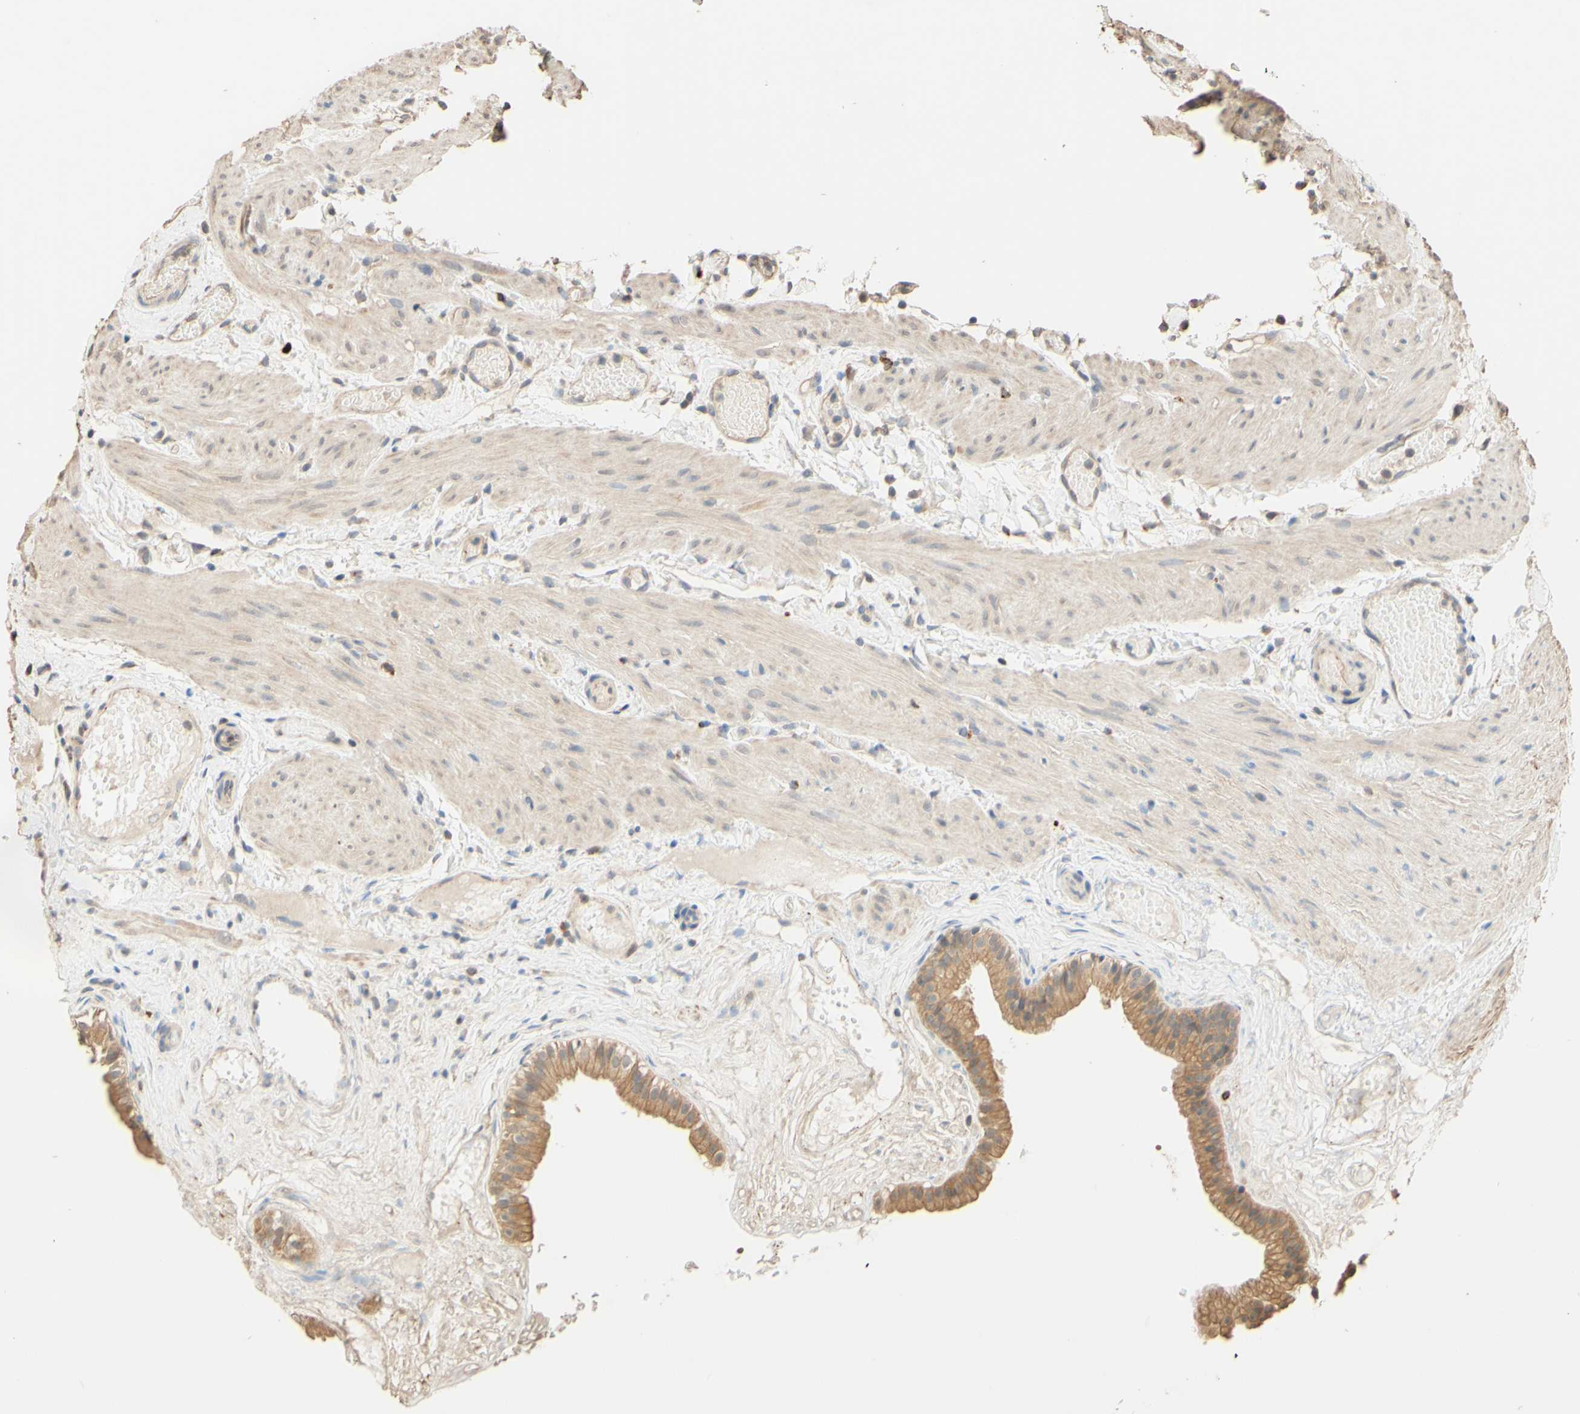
{"staining": {"intensity": "moderate", "quantity": ">75%", "location": "cytoplasmic/membranous"}, "tissue": "gallbladder", "cell_type": "Glandular cells", "image_type": "normal", "snomed": [{"axis": "morphology", "description": "Normal tissue, NOS"}, {"axis": "topography", "description": "Gallbladder"}], "caption": "IHC of unremarkable human gallbladder shows medium levels of moderate cytoplasmic/membranous expression in approximately >75% of glandular cells. (DAB IHC, brown staining for protein, blue staining for nuclei).", "gene": "SMIM19", "patient": {"sex": "female", "age": 26}}